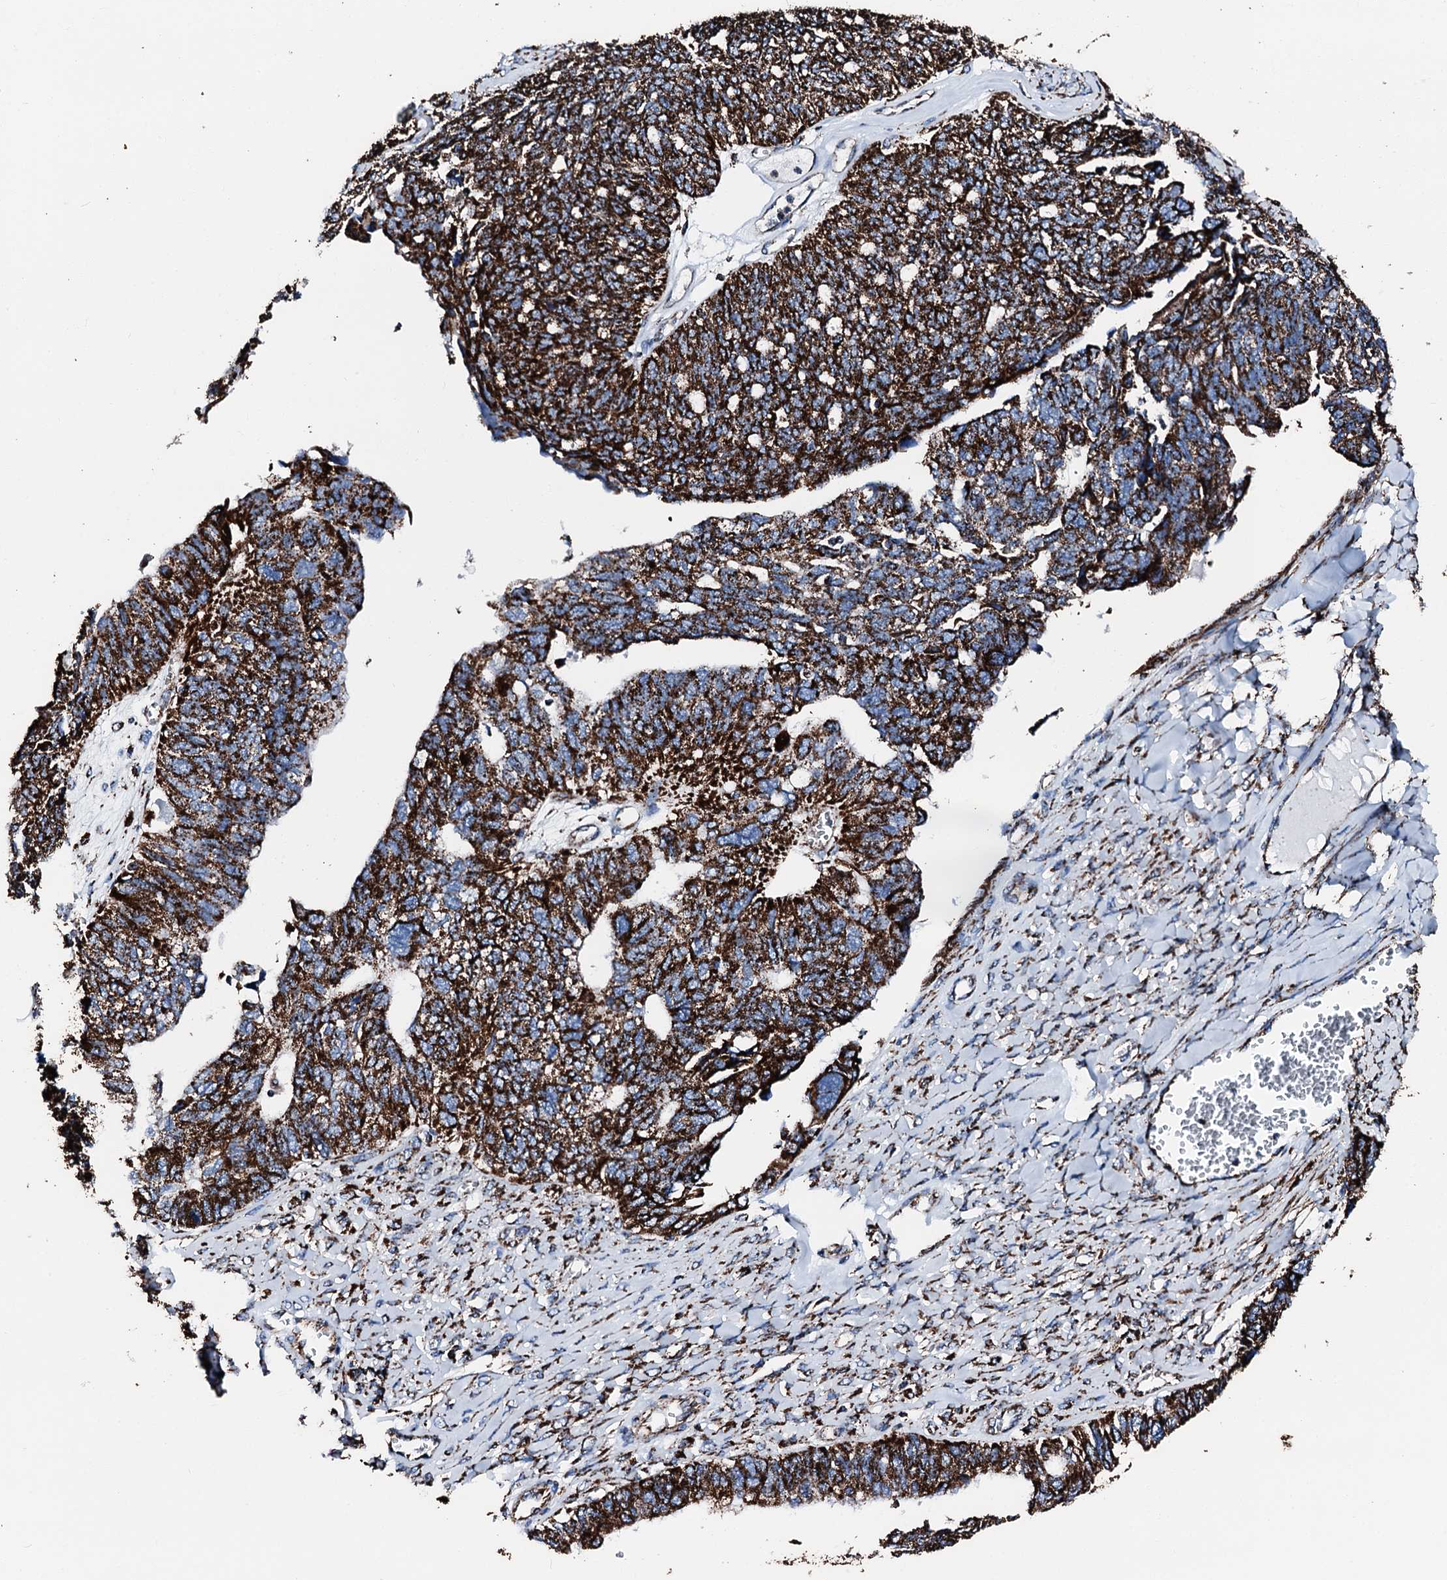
{"staining": {"intensity": "strong", "quantity": ">75%", "location": "cytoplasmic/membranous"}, "tissue": "ovarian cancer", "cell_type": "Tumor cells", "image_type": "cancer", "snomed": [{"axis": "morphology", "description": "Cystadenocarcinoma, serous, NOS"}, {"axis": "topography", "description": "Ovary"}], "caption": "Immunohistochemistry (IHC) of serous cystadenocarcinoma (ovarian) shows high levels of strong cytoplasmic/membranous positivity in approximately >75% of tumor cells.", "gene": "HADH", "patient": {"sex": "female", "age": 79}}